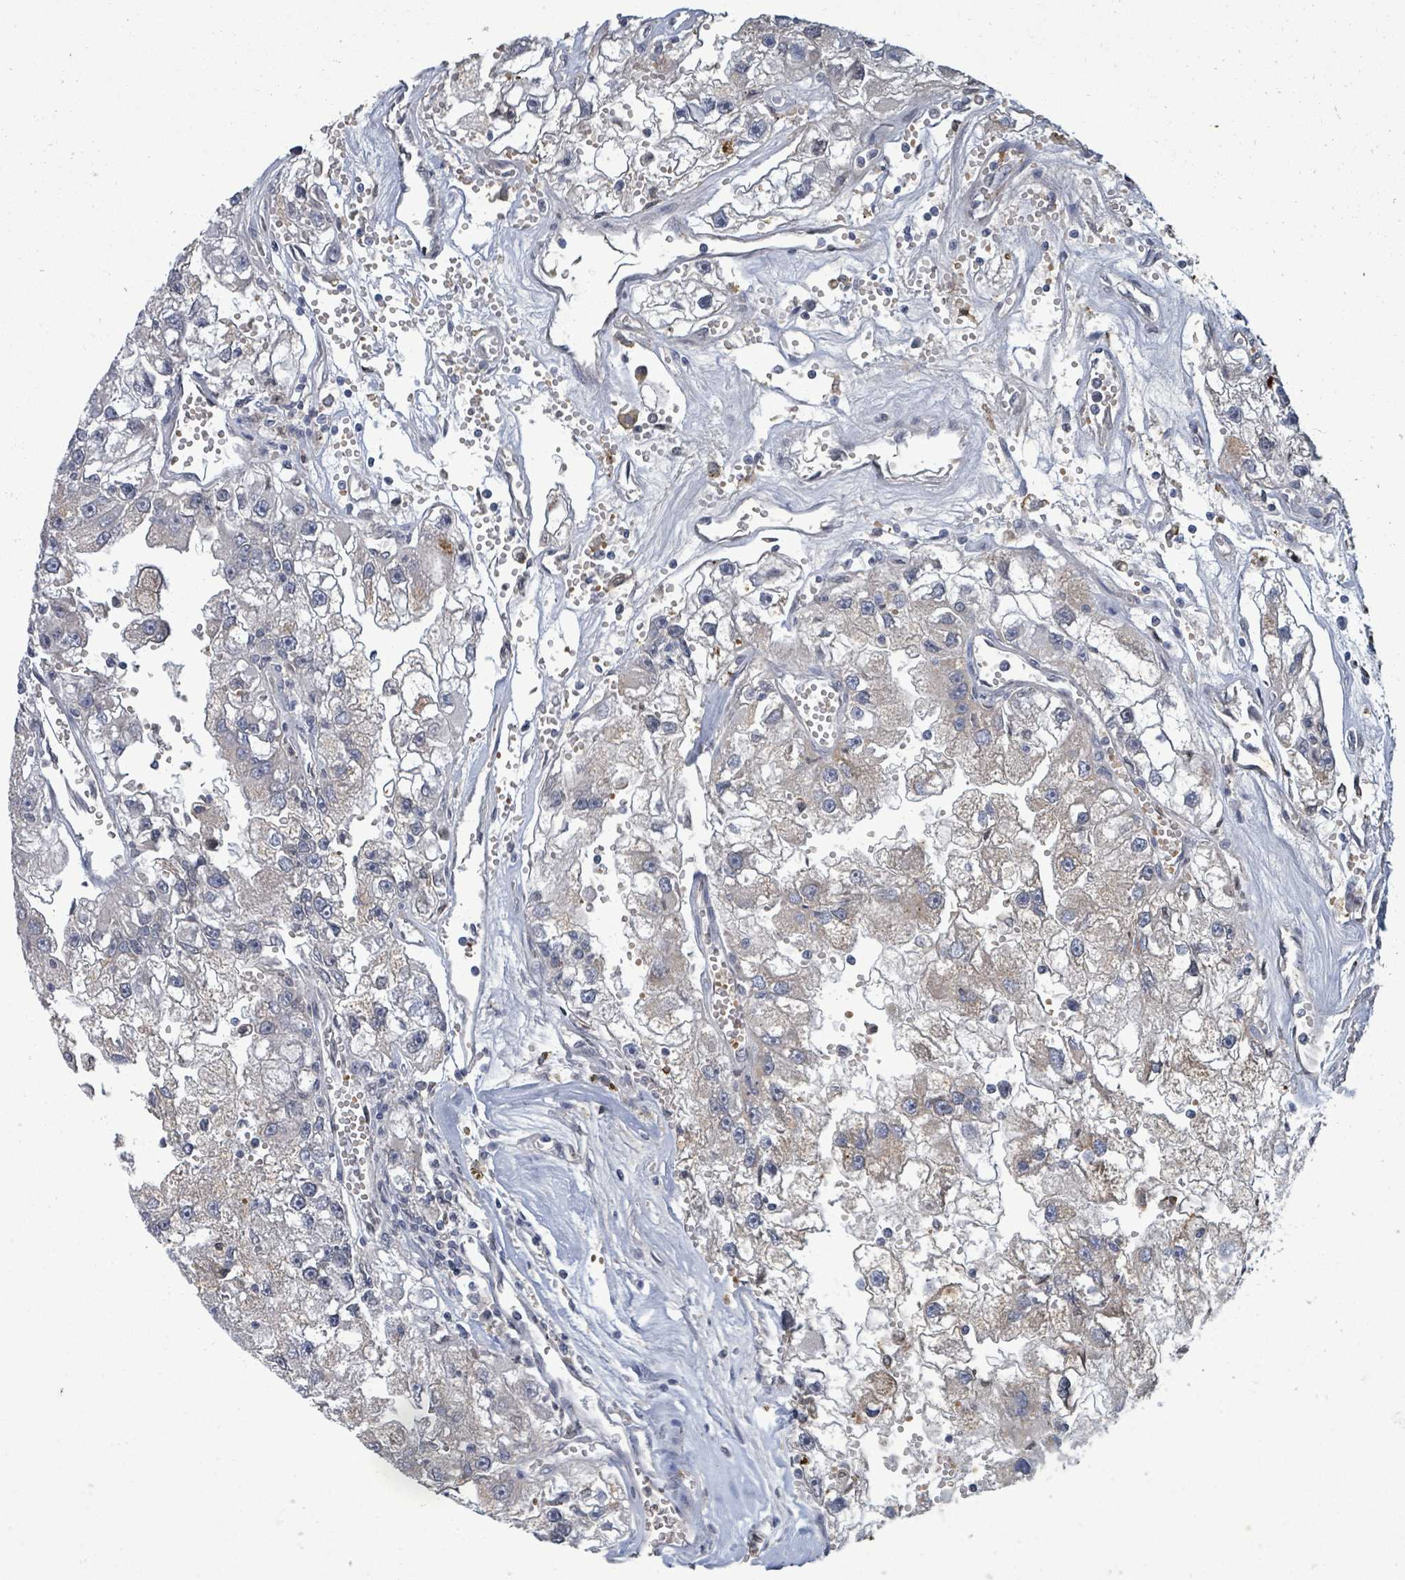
{"staining": {"intensity": "negative", "quantity": "none", "location": "none"}, "tissue": "renal cancer", "cell_type": "Tumor cells", "image_type": "cancer", "snomed": [{"axis": "morphology", "description": "Adenocarcinoma, NOS"}, {"axis": "topography", "description": "Kidney"}], "caption": "A histopathology image of adenocarcinoma (renal) stained for a protein demonstrates no brown staining in tumor cells.", "gene": "GRM8", "patient": {"sex": "male", "age": 63}}